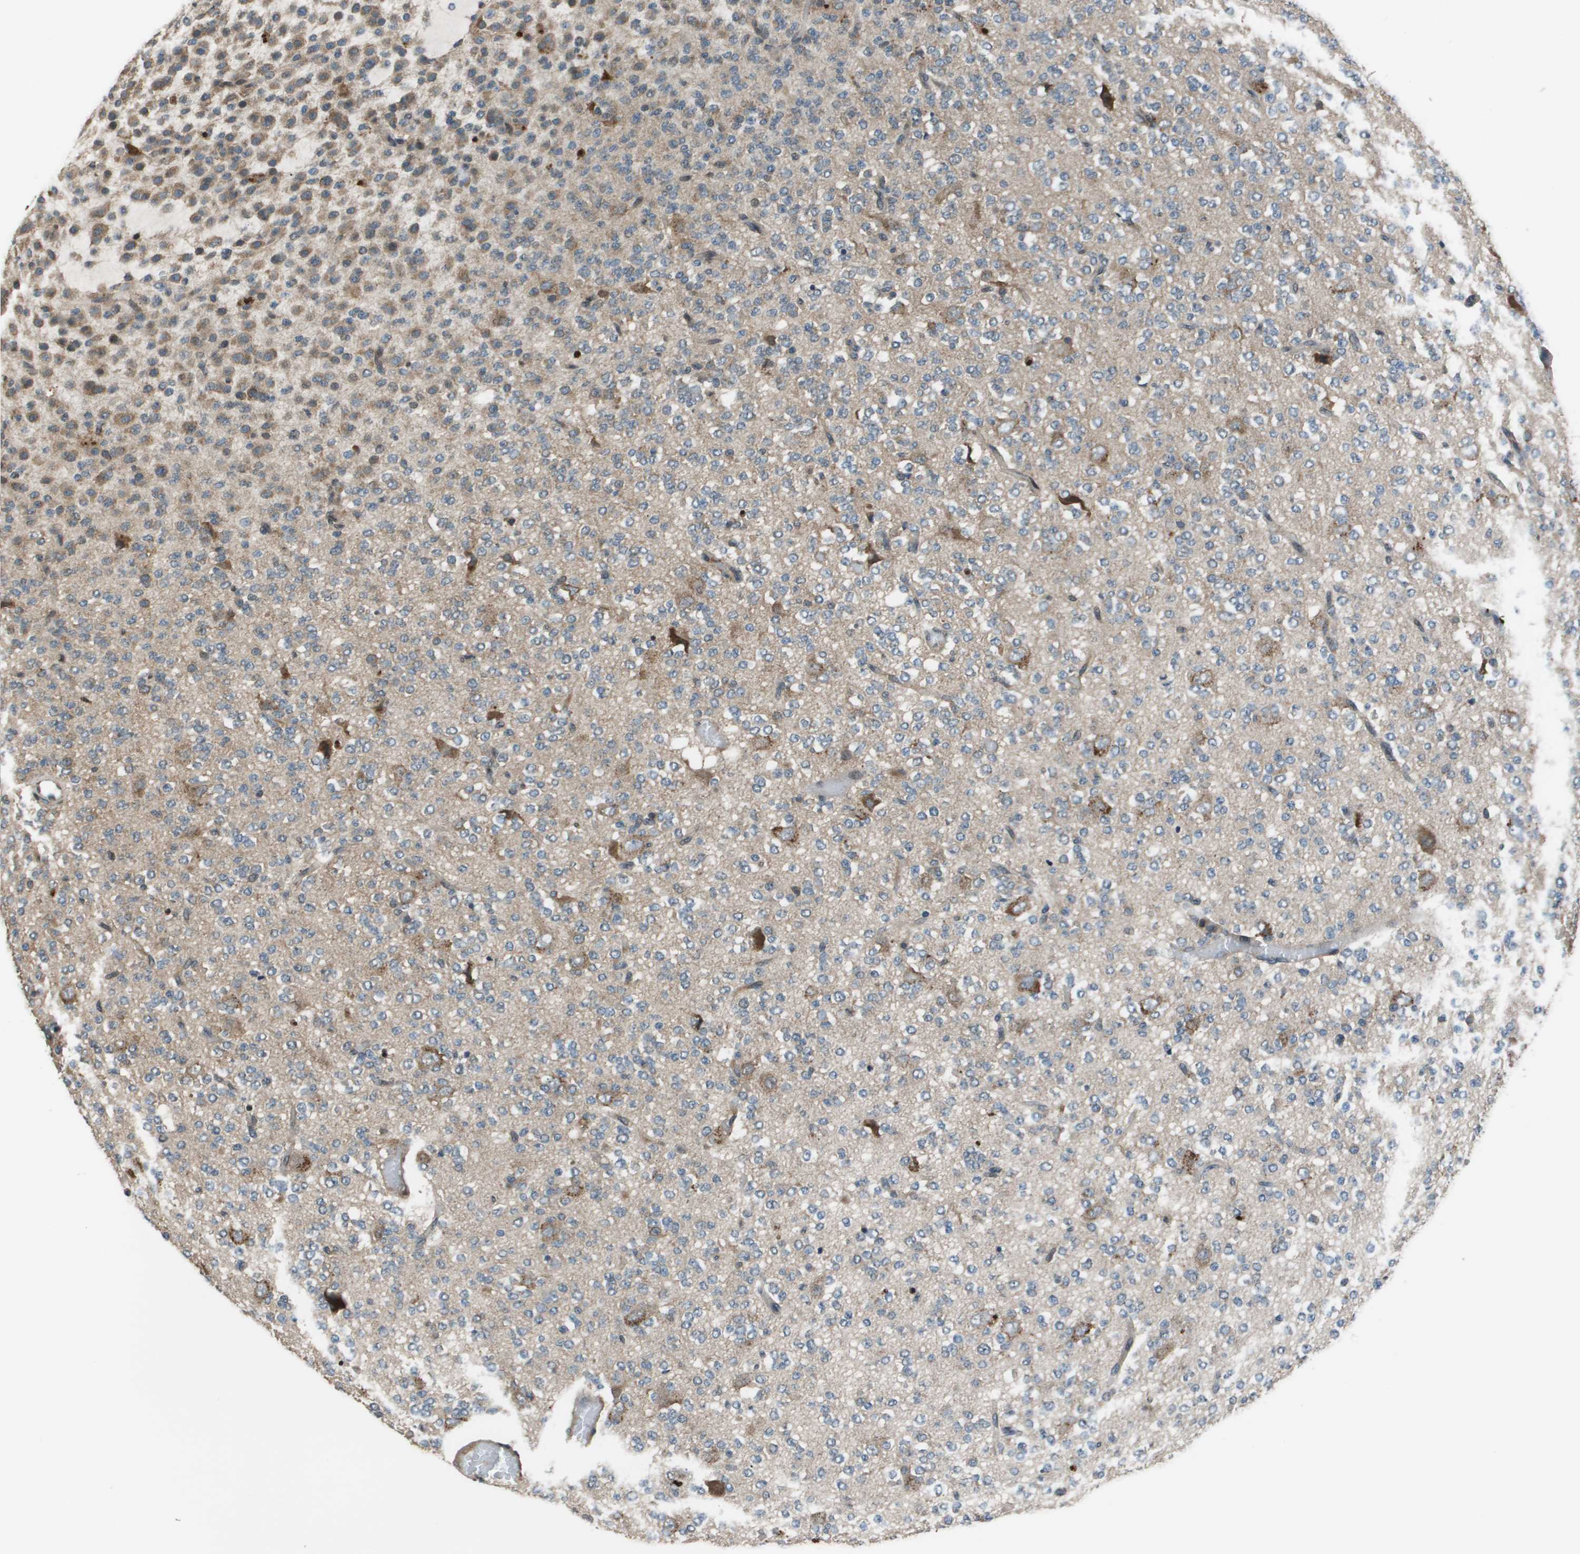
{"staining": {"intensity": "weak", "quantity": "25%-75%", "location": "cytoplasmic/membranous"}, "tissue": "glioma", "cell_type": "Tumor cells", "image_type": "cancer", "snomed": [{"axis": "morphology", "description": "Glioma, malignant, Low grade"}, {"axis": "topography", "description": "Brain"}], "caption": "A brown stain highlights weak cytoplasmic/membranous positivity of a protein in malignant glioma (low-grade) tumor cells. Nuclei are stained in blue.", "gene": "GOSR2", "patient": {"sex": "male", "age": 38}}